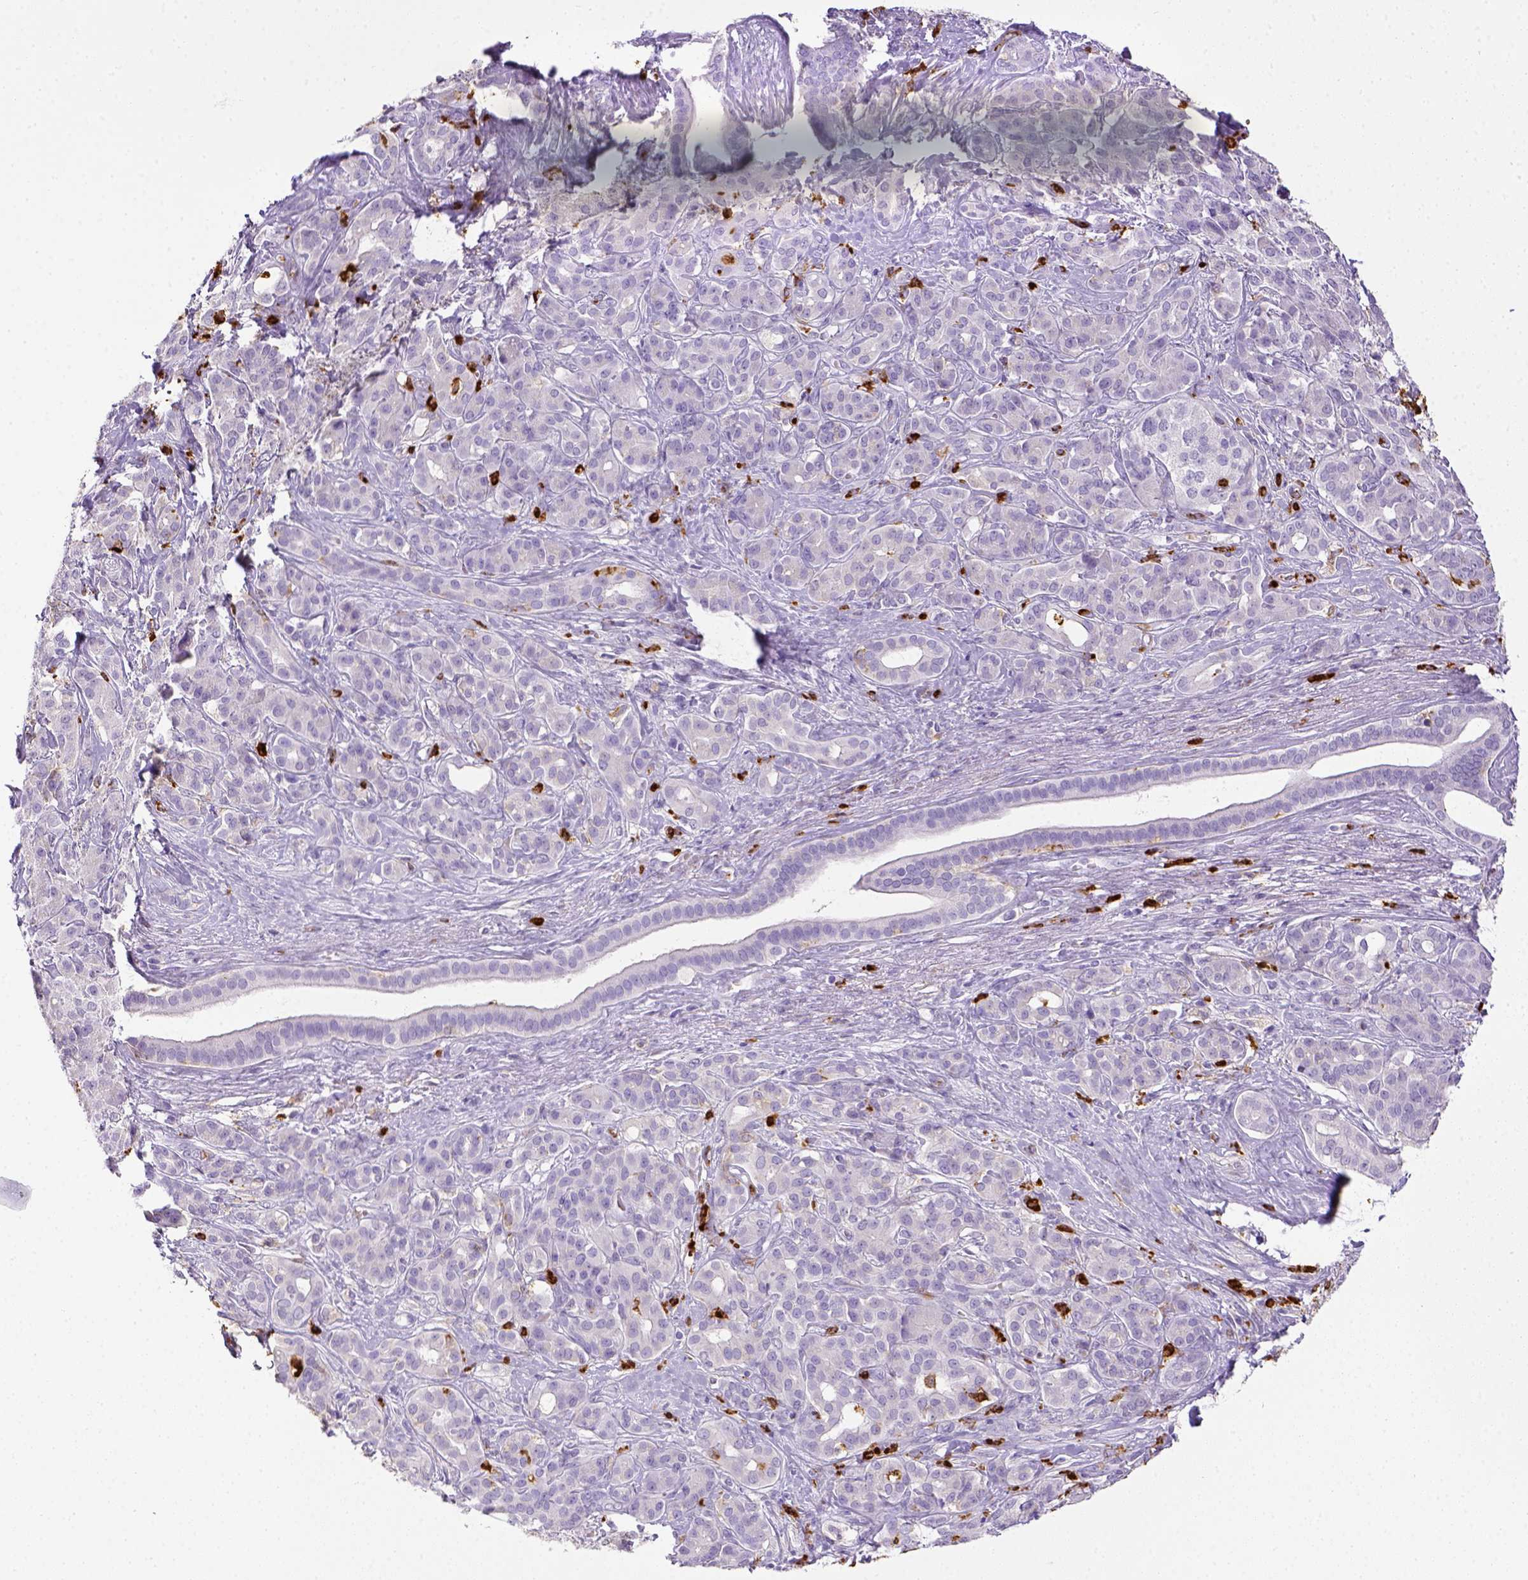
{"staining": {"intensity": "negative", "quantity": "none", "location": "none"}, "tissue": "pancreatic cancer", "cell_type": "Tumor cells", "image_type": "cancer", "snomed": [{"axis": "morphology", "description": "Normal tissue, NOS"}, {"axis": "morphology", "description": "Inflammation, NOS"}, {"axis": "morphology", "description": "Adenocarcinoma, NOS"}, {"axis": "topography", "description": "Pancreas"}], "caption": "The immunohistochemistry image has no significant positivity in tumor cells of adenocarcinoma (pancreatic) tissue.", "gene": "ITGAM", "patient": {"sex": "male", "age": 57}}